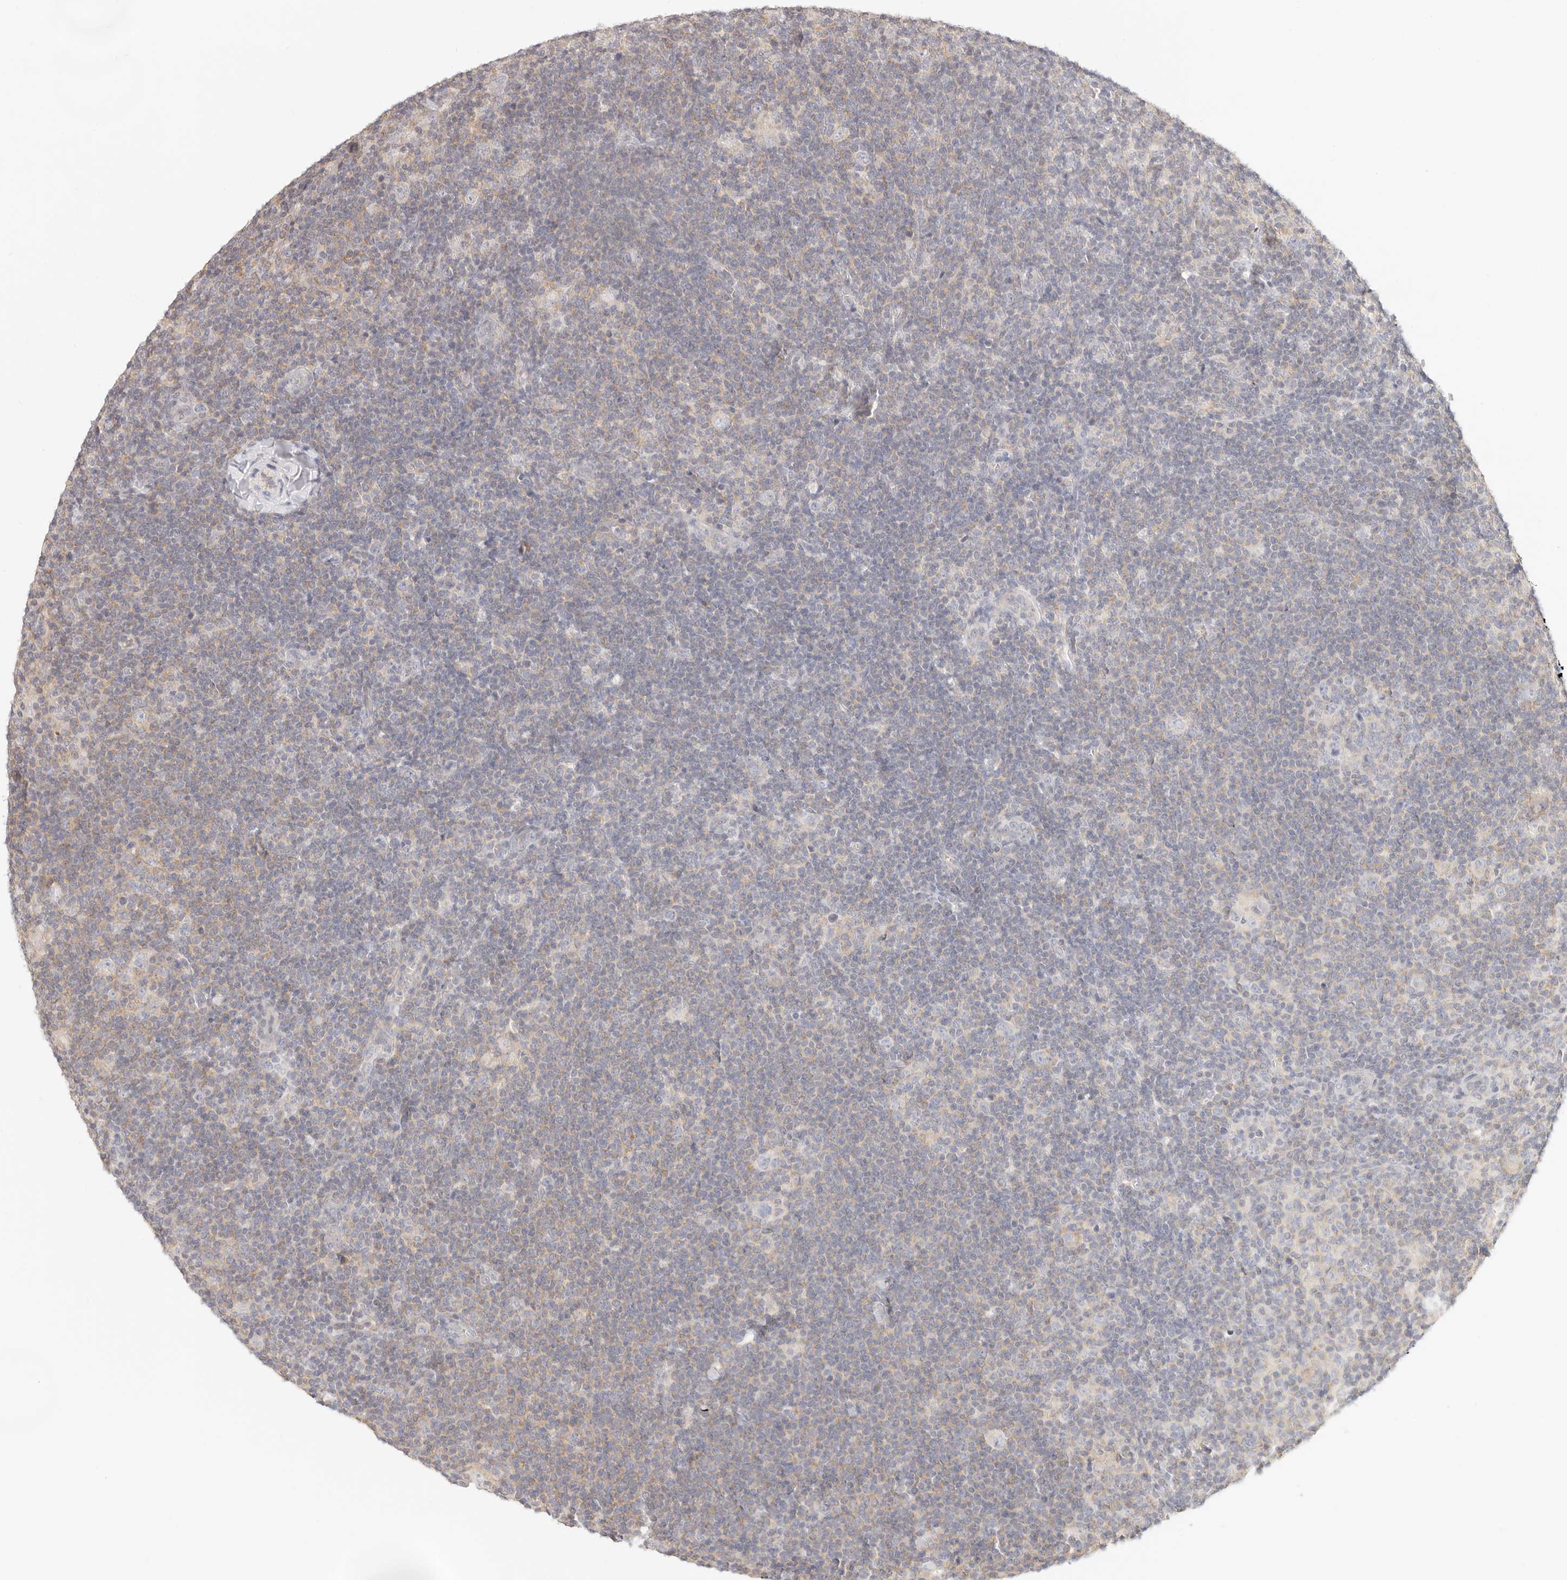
{"staining": {"intensity": "negative", "quantity": "none", "location": "none"}, "tissue": "lymphoma", "cell_type": "Tumor cells", "image_type": "cancer", "snomed": [{"axis": "morphology", "description": "Hodgkin's disease, NOS"}, {"axis": "topography", "description": "Lymph node"}], "caption": "The immunohistochemistry (IHC) micrograph has no significant positivity in tumor cells of Hodgkin's disease tissue. Nuclei are stained in blue.", "gene": "LTB4R2", "patient": {"sex": "female", "age": 57}}